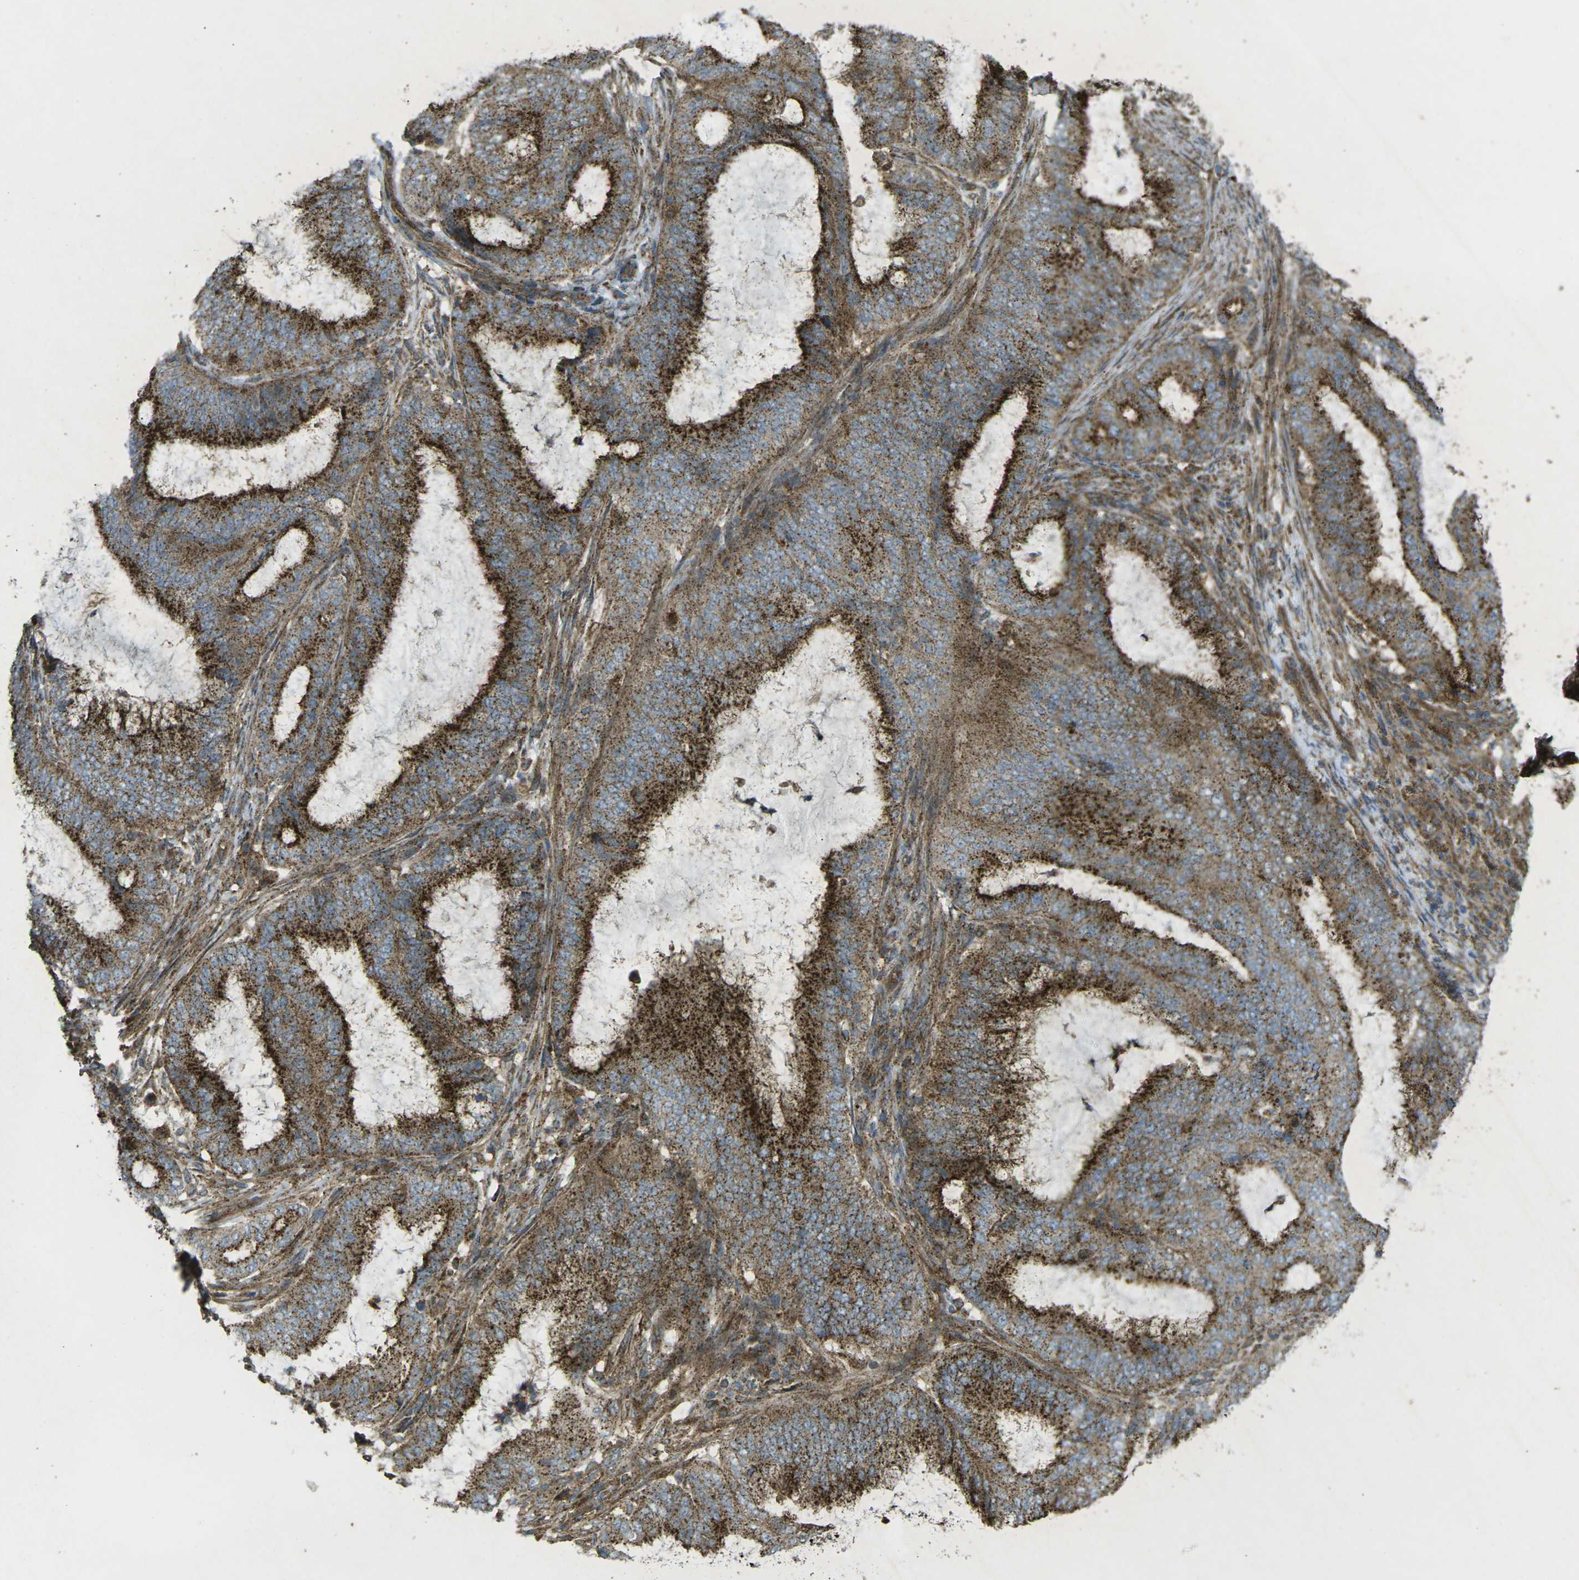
{"staining": {"intensity": "strong", "quantity": ">75%", "location": "cytoplasmic/membranous"}, "tissue": "endometrial cancer", "cell_type": "Tumor cells", "image_type": "cancer", "snomed": [{"axis": "morphology", "description": "Adenocarcinoma, NOS"}, {"axis": "topography", "description": "Endometrium"}], "caption": "Protein staining of endometrial cancer tissue reveals strong cytoplasmic/membranous positivity in about >75% of tumor cells. Ihc stains the protein in brown and the nuclei are stained blue.", "gene": "CHMP3", "patient": {"sex": "female", "age": 70}}